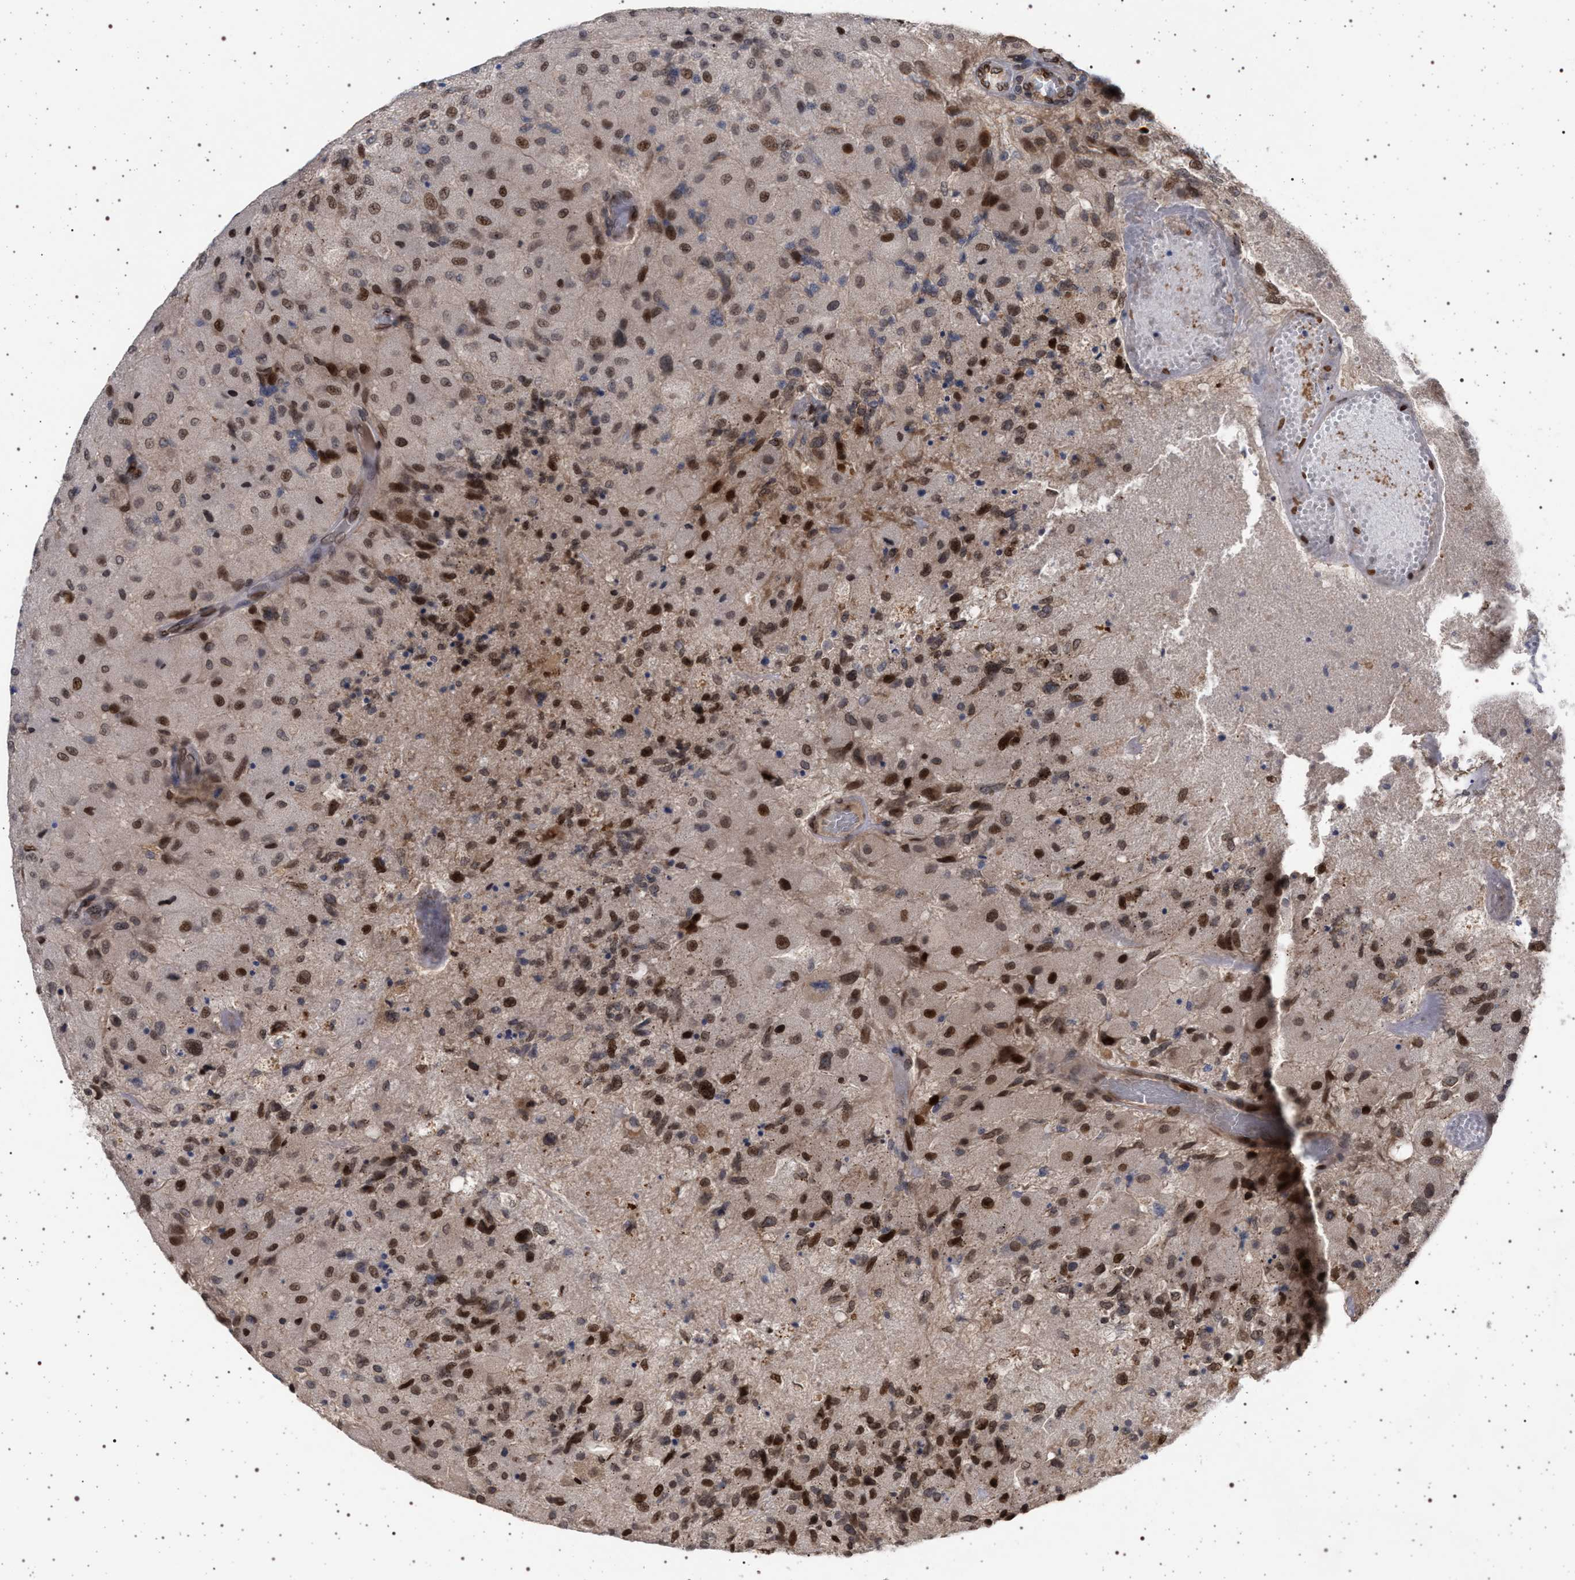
{"staining": {"intensity": "moderate", "quantity": ">75%", "location": "nuclear"}, "tissue": "glioma", "cell_type": "Tumor cells", "image_type": "cancer", "snomed": [{"axis": "morphology", "description": "Normal tissue, NOS"}, {"axis": "morphology", "description": "Glioma, malignant, High grade"}, {"axis": "topography", "description": "Cerebral cortex"}], "caption": "Immunohistochemical staining of glioma reveals medium levels of moderate nuclear protein expression in about >75% of tumor cells.", "gene": "ING2", "patient": {"sex": "male", "age": 77}}